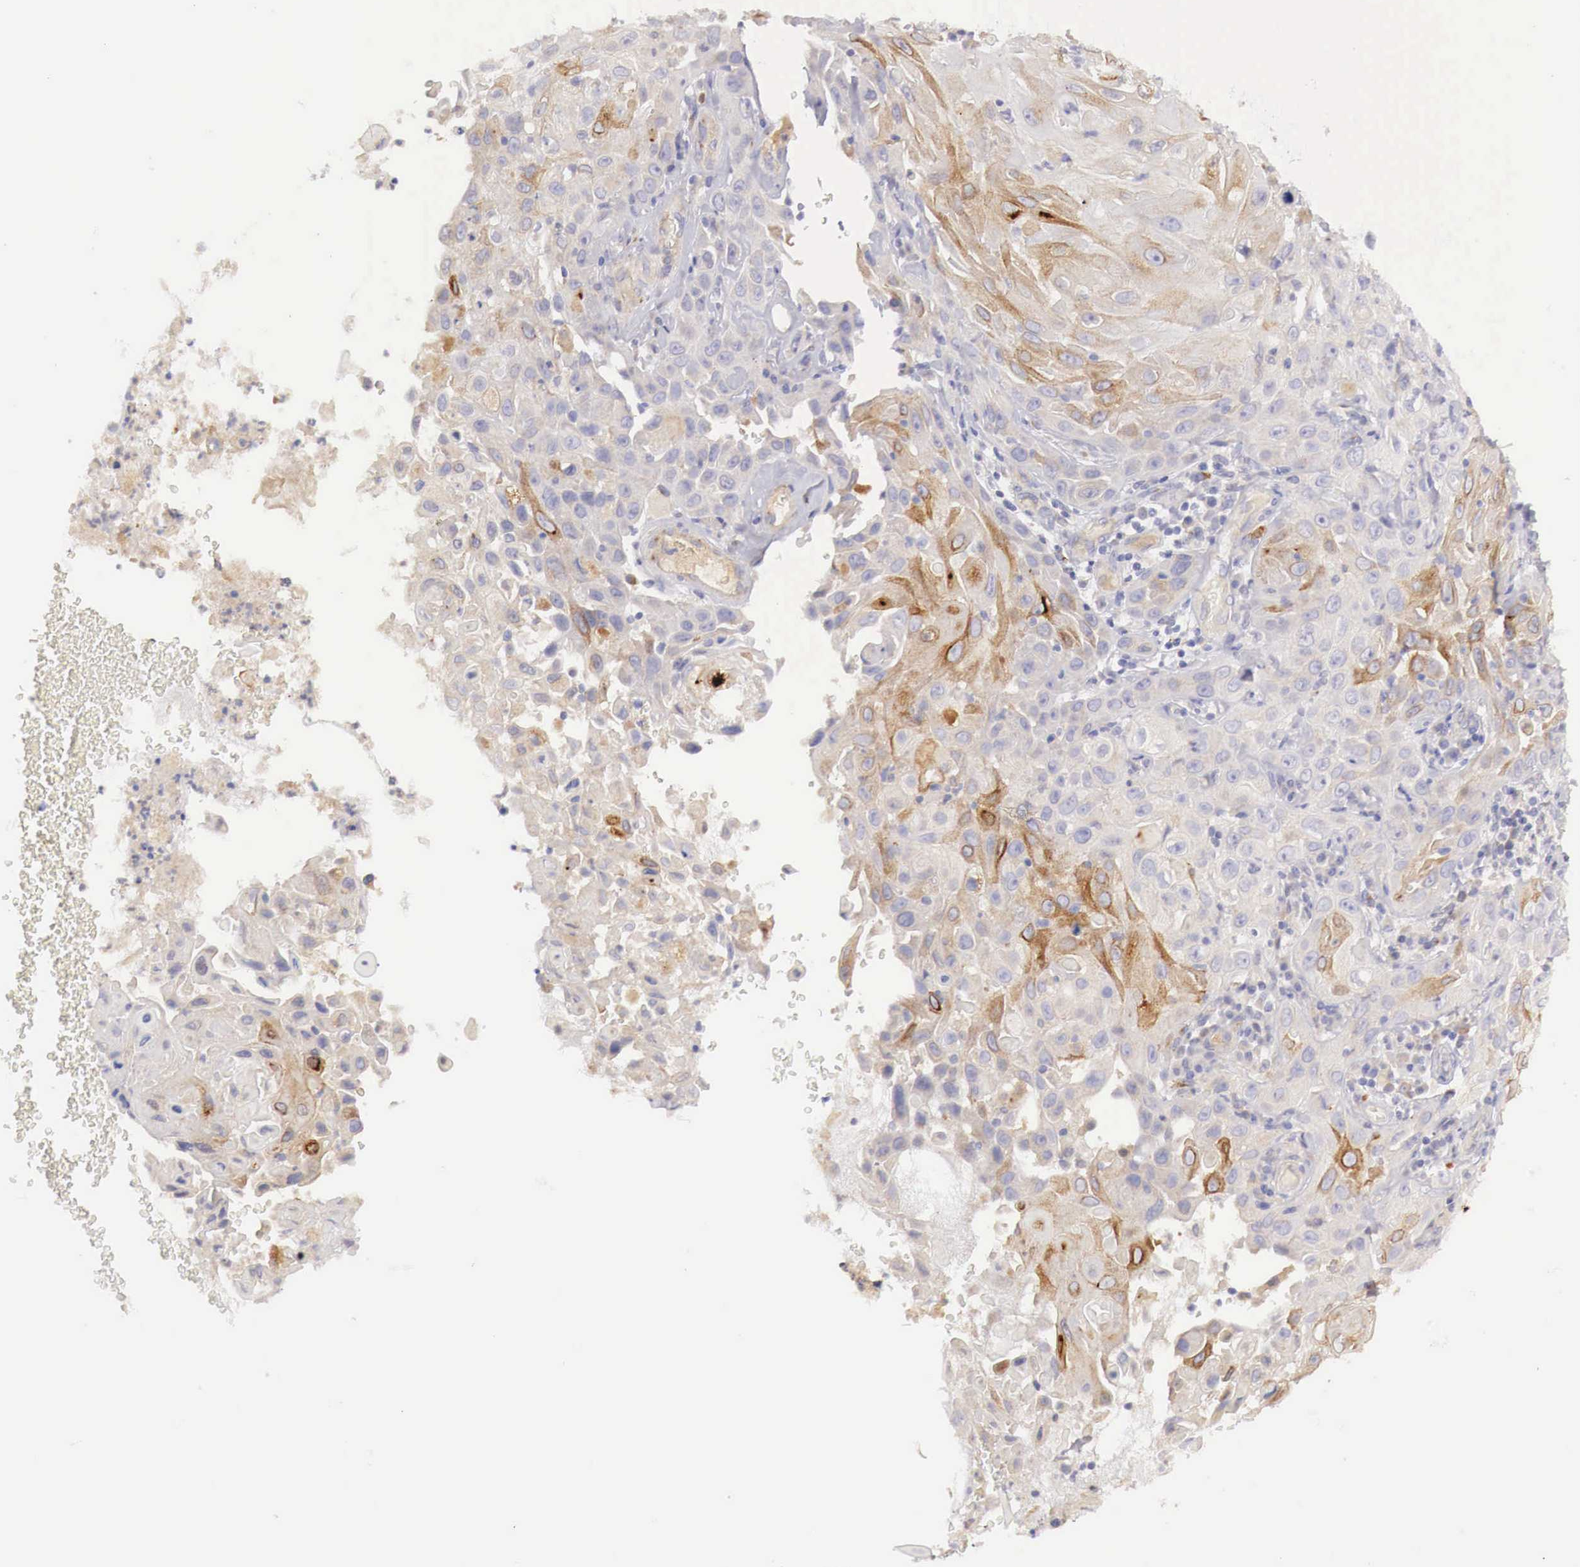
{"staining": {"intensity": "negative", "quantity": "none", "location": "none"}, "tissue": "skin cancer", "cell_type": "Tumor cells", "image_type": "cancer", "snomed": [{"axis": "morphology", "description": "Squamous cell carcinoma, NOS"}, {"axis": "topography", "description": "Skin"}], "caption": "A micrograph of human skin squamous cell carcinoma is negative for staining in tumor cells.", "gene": "KLHDC7B", "patient": {"sex": "male", "age": 84}}